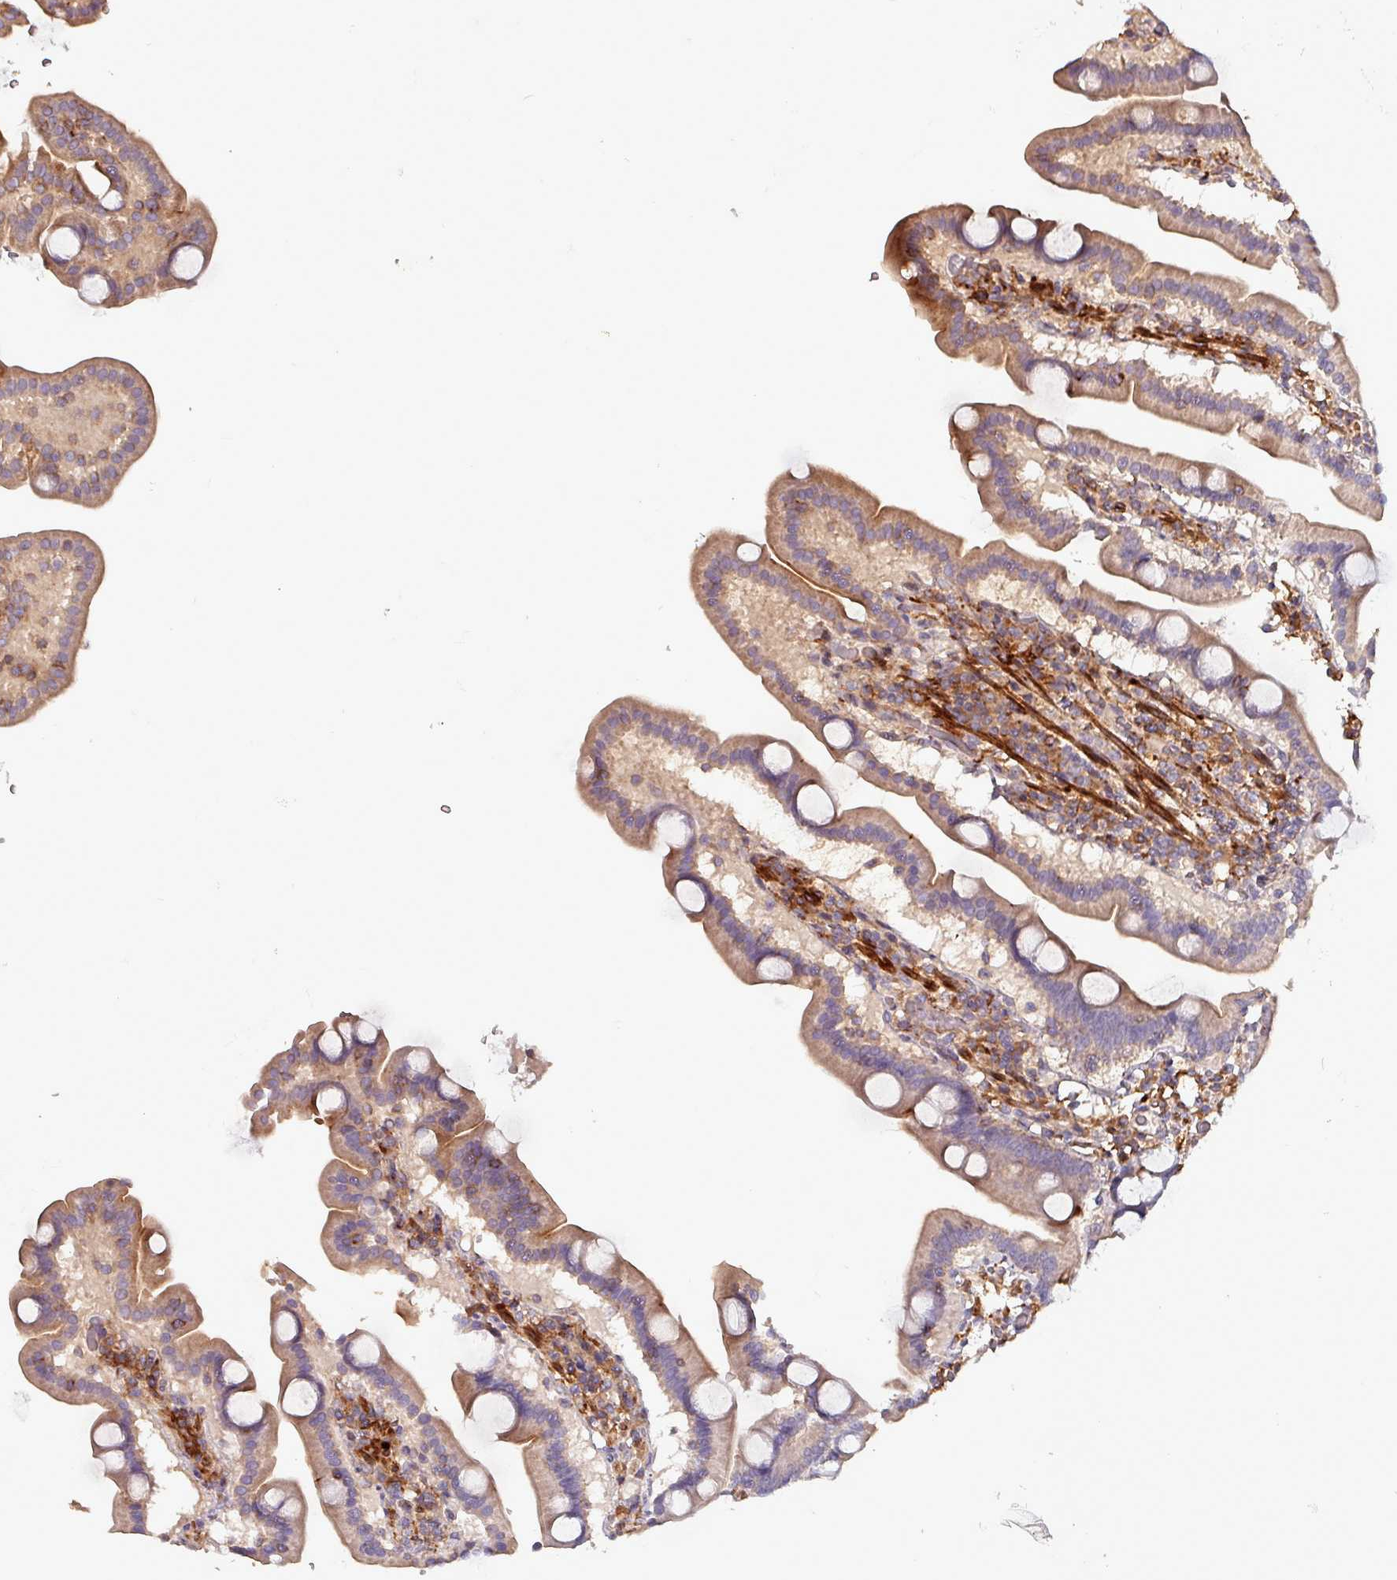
{"staining": {"intensity": "moderate", "quantity": "25%-75%", "location": "cytoplasmic/membranous"}, "tissue": "duodenum", "cell_type": "Glandular cells", "image_type": "normal", "snomed": [{"axis": "morphology", "description": "Normal tissue, NOS"}, {"axis": "topography", "description": "Duodenum"}], "caption": "Immunohistochemistry micrograph of unremarkable duodenum: human duodenum stained using IHC displays medium levels of moderate protein expression localized specifically in the cytoplasmic/membranous of glandular cells, appearing as a cytoplasmic/membranous brown color.", "gene": "TPRA1", "patient": {"sex": "male", "age": 55}}